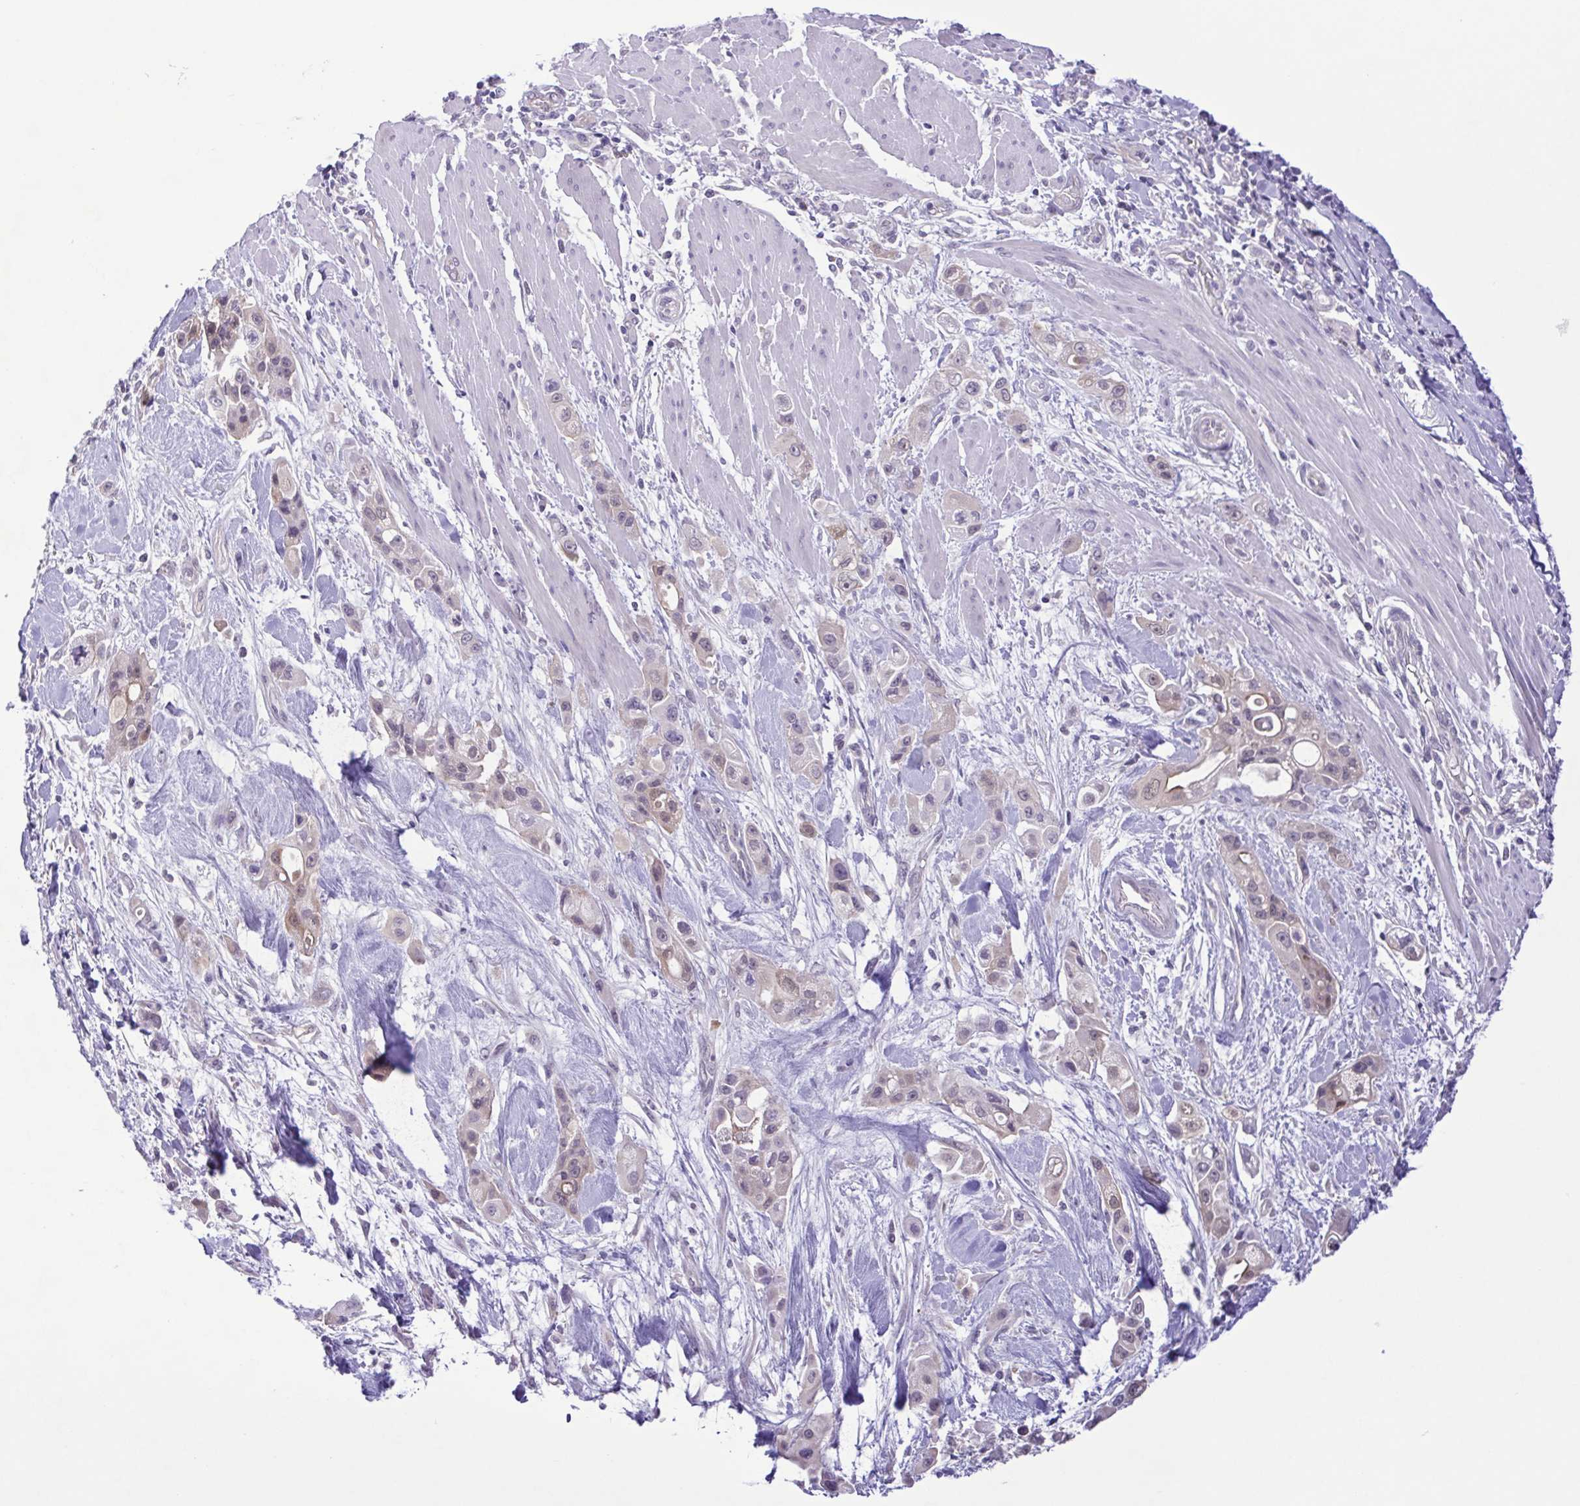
{"staining": {"intensity": "weak", "quantity": "<25%", "location": "nuclear"}, "tissue": "pancreatic cancer", "cell_type": "Tumor cells", "image_type": "cancer", "snomed": [{"axis": "morphology", "description": "Adenocarcinoma, NOS"}, {"axis": "topography", "description": "Pancreas"}], "caption": "A high-resolution micrograph shows immunohistochemistry (IHC) staining of pancreatic adenocarcinoma, which demonstrates no significant staining in tumor cells.", "gene": "IL1RN", "patient": {"sex": "female", "age": 66}}